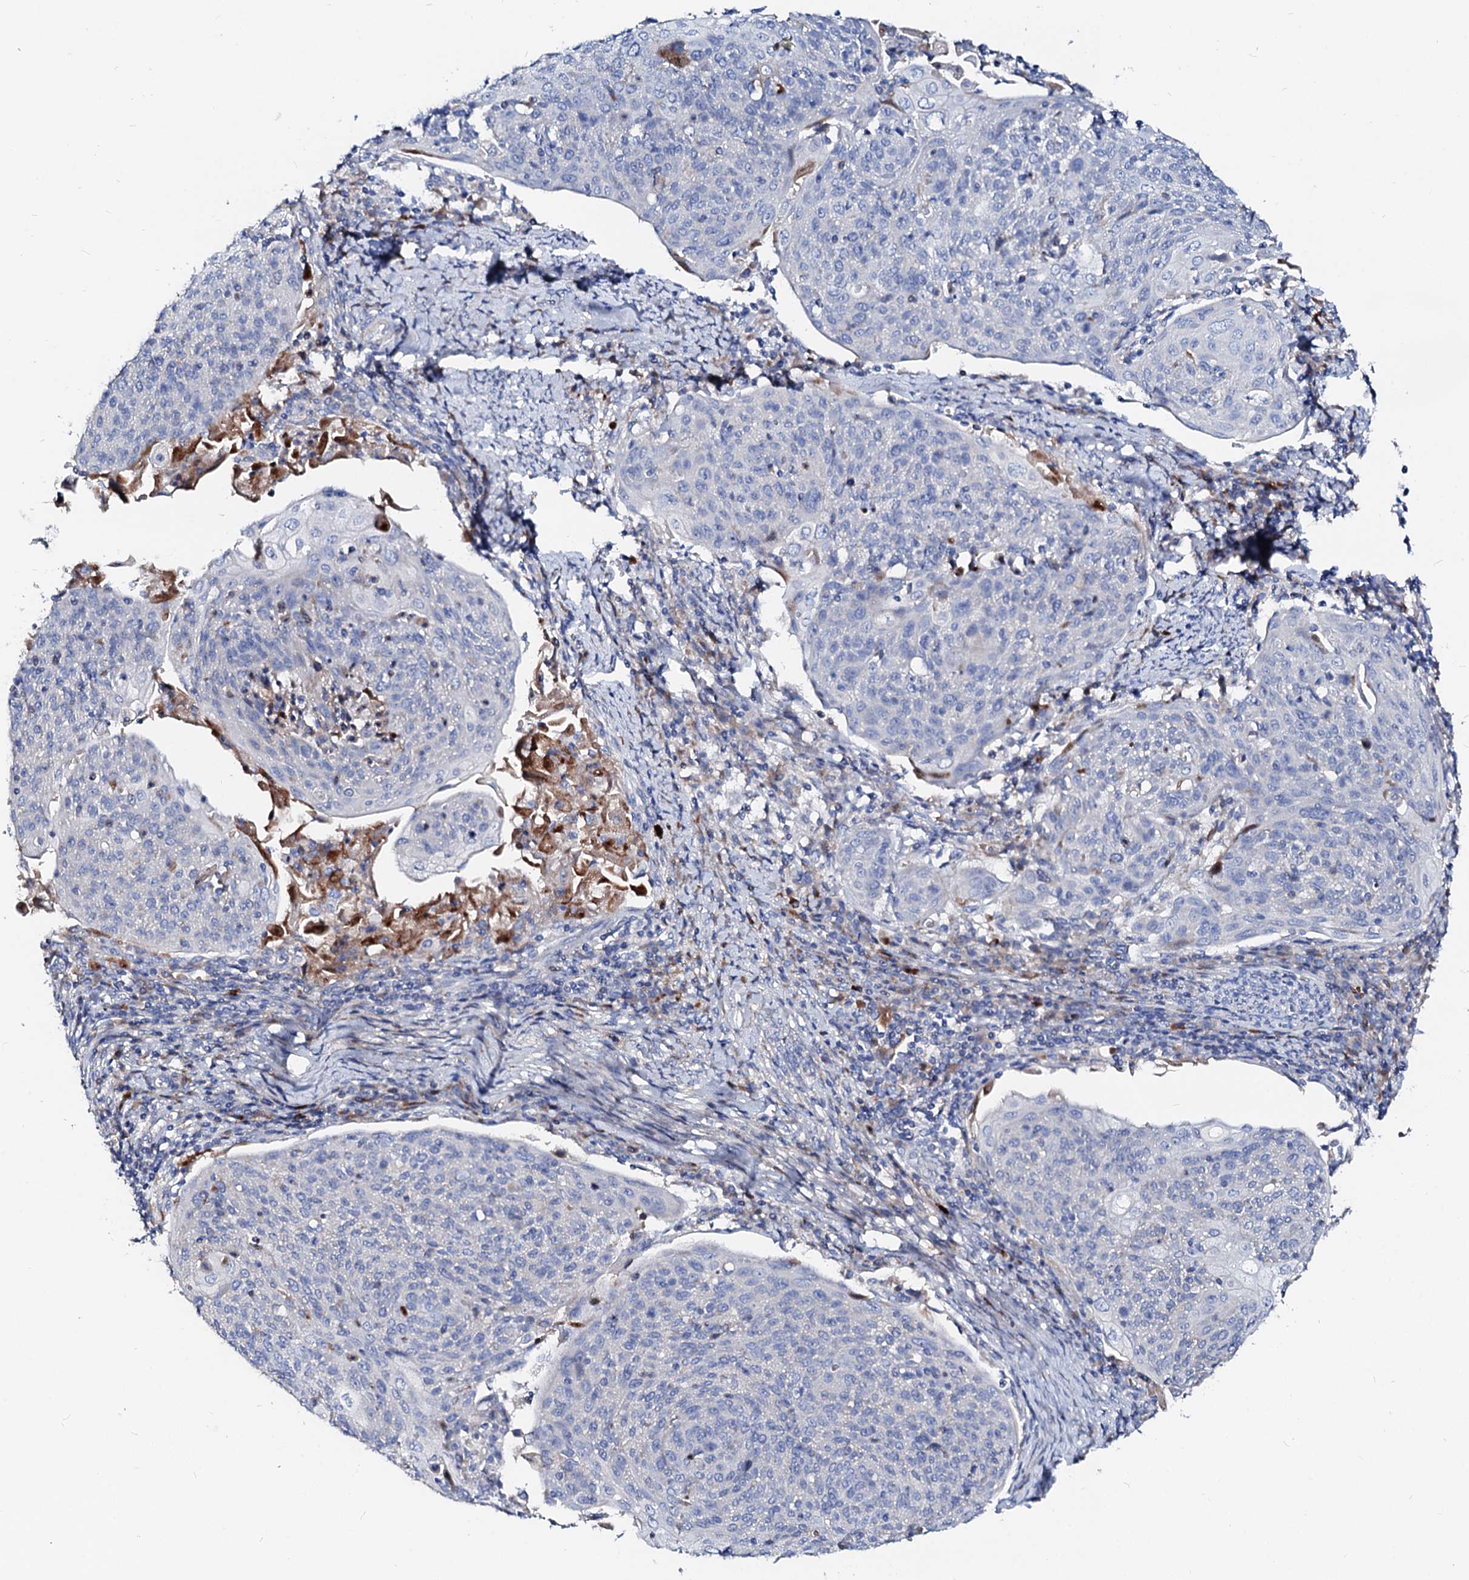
{"staining": {"intensity": "negative", "quantity": "none", "location": "none"}, "tissue": "cervical cancer", "cell_type": "Tumor cells", "image_type": "cancer", "snomed": [{"axis": "morphology", "description": "Squamous cell carcinoma, NOS"}, {"axis": "topography", "description": "Cervix"}], "caption": "Immunohistochemical staining of cervical squamous cell carcinoma reveals no significant positivity in tumor cells.", "gene": "SLC10A7", "patient": {"sex": "female", "age": 67}}